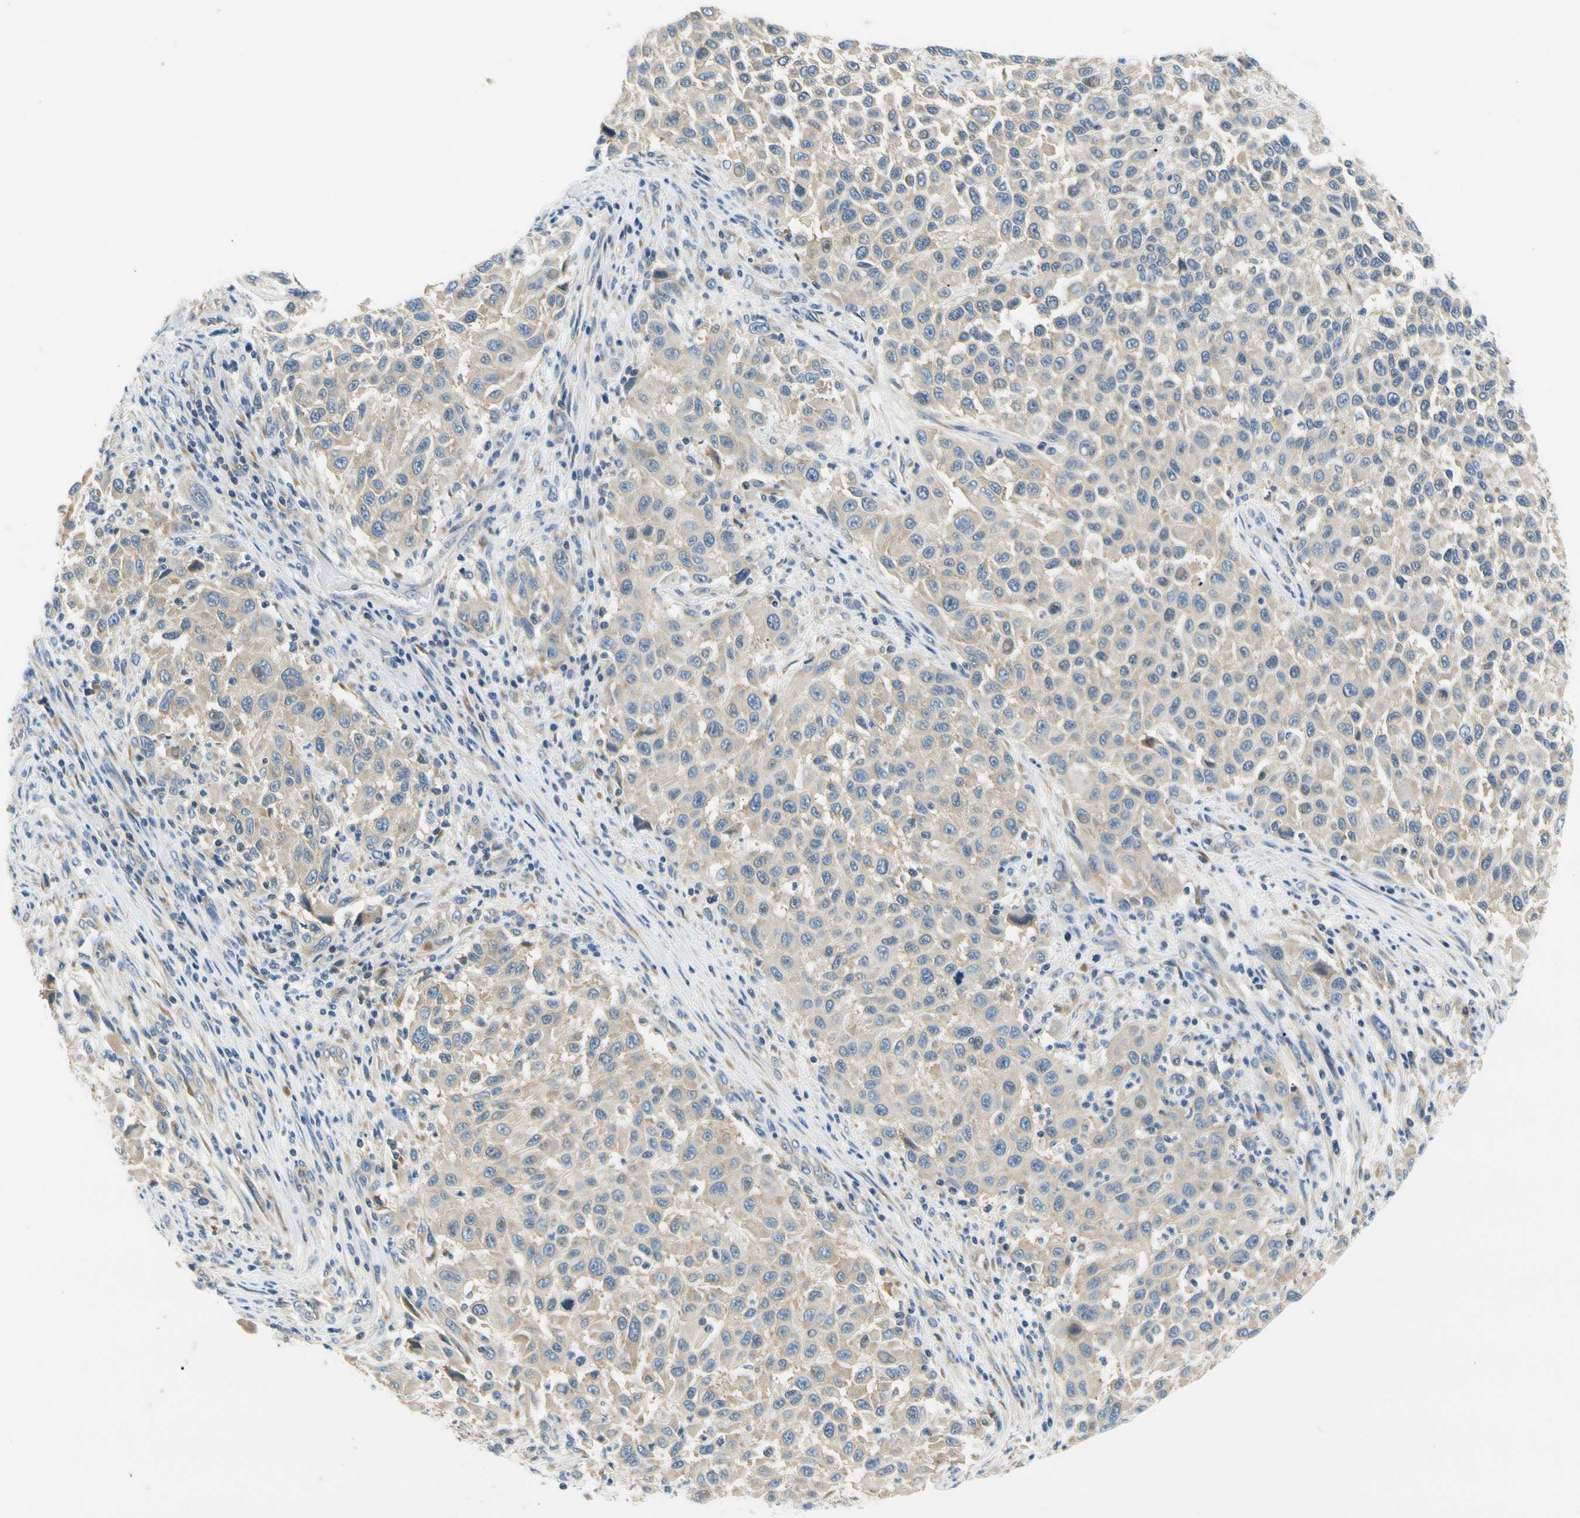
{"staining": {"intensity": "weak", "quantity": ">75%", "location": "cytoplasmic/membranous"}, "tissue": "melanoma", "cell_type": "Tumor cells", "image_type": "cancer", "snomed": [{"axis": "morphology", "description": "Malignant melanoma, Metastatic site"}, {"axis": "topography", "description": "Lymph node"}], "caption": "This is a photomicrograph of IHC staining of melanoma, which shows weak staining in the cytoplasmic/membranous of tumor cells.", "gene": "LRRC47", "patient": {"sex": "male", "age": 61}}